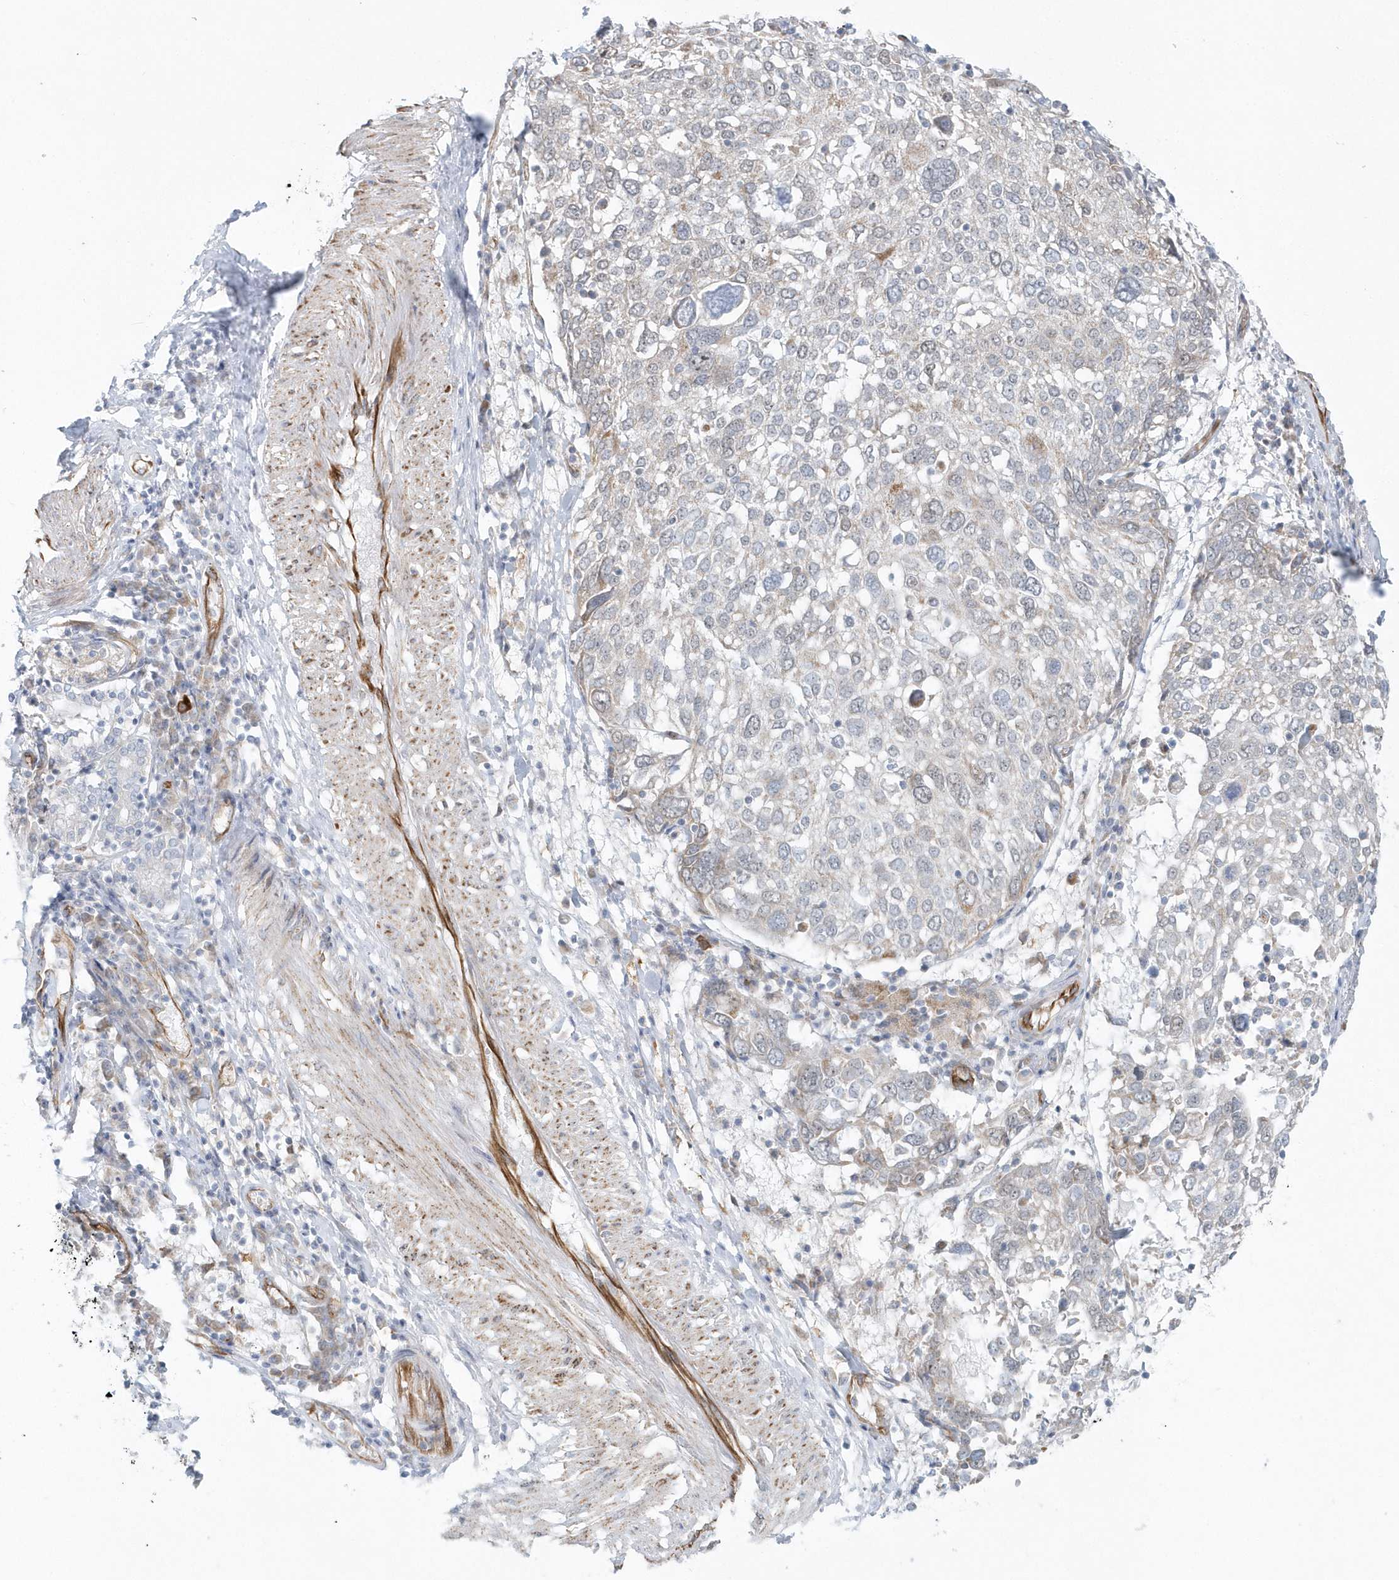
{"staining": {"intensity": "weak", "quantity": "<25%", "location": "cytoplasmic/membranous"}, "tissue": "lung cancer", "cell_type": "Tumor cells", "image_type": "cancer", "snomed": [{"axis": "morphology", "description": "Squamous cell carcinoma, NOS"}, {"axis": "topography", "description": "Lung"}], "caption": "Immunohistochemical staining of human lung cancer reveals no significant expression in tumor cells.", "gene": "GPR152", "patient": {"sex": "male", "age": 65}}